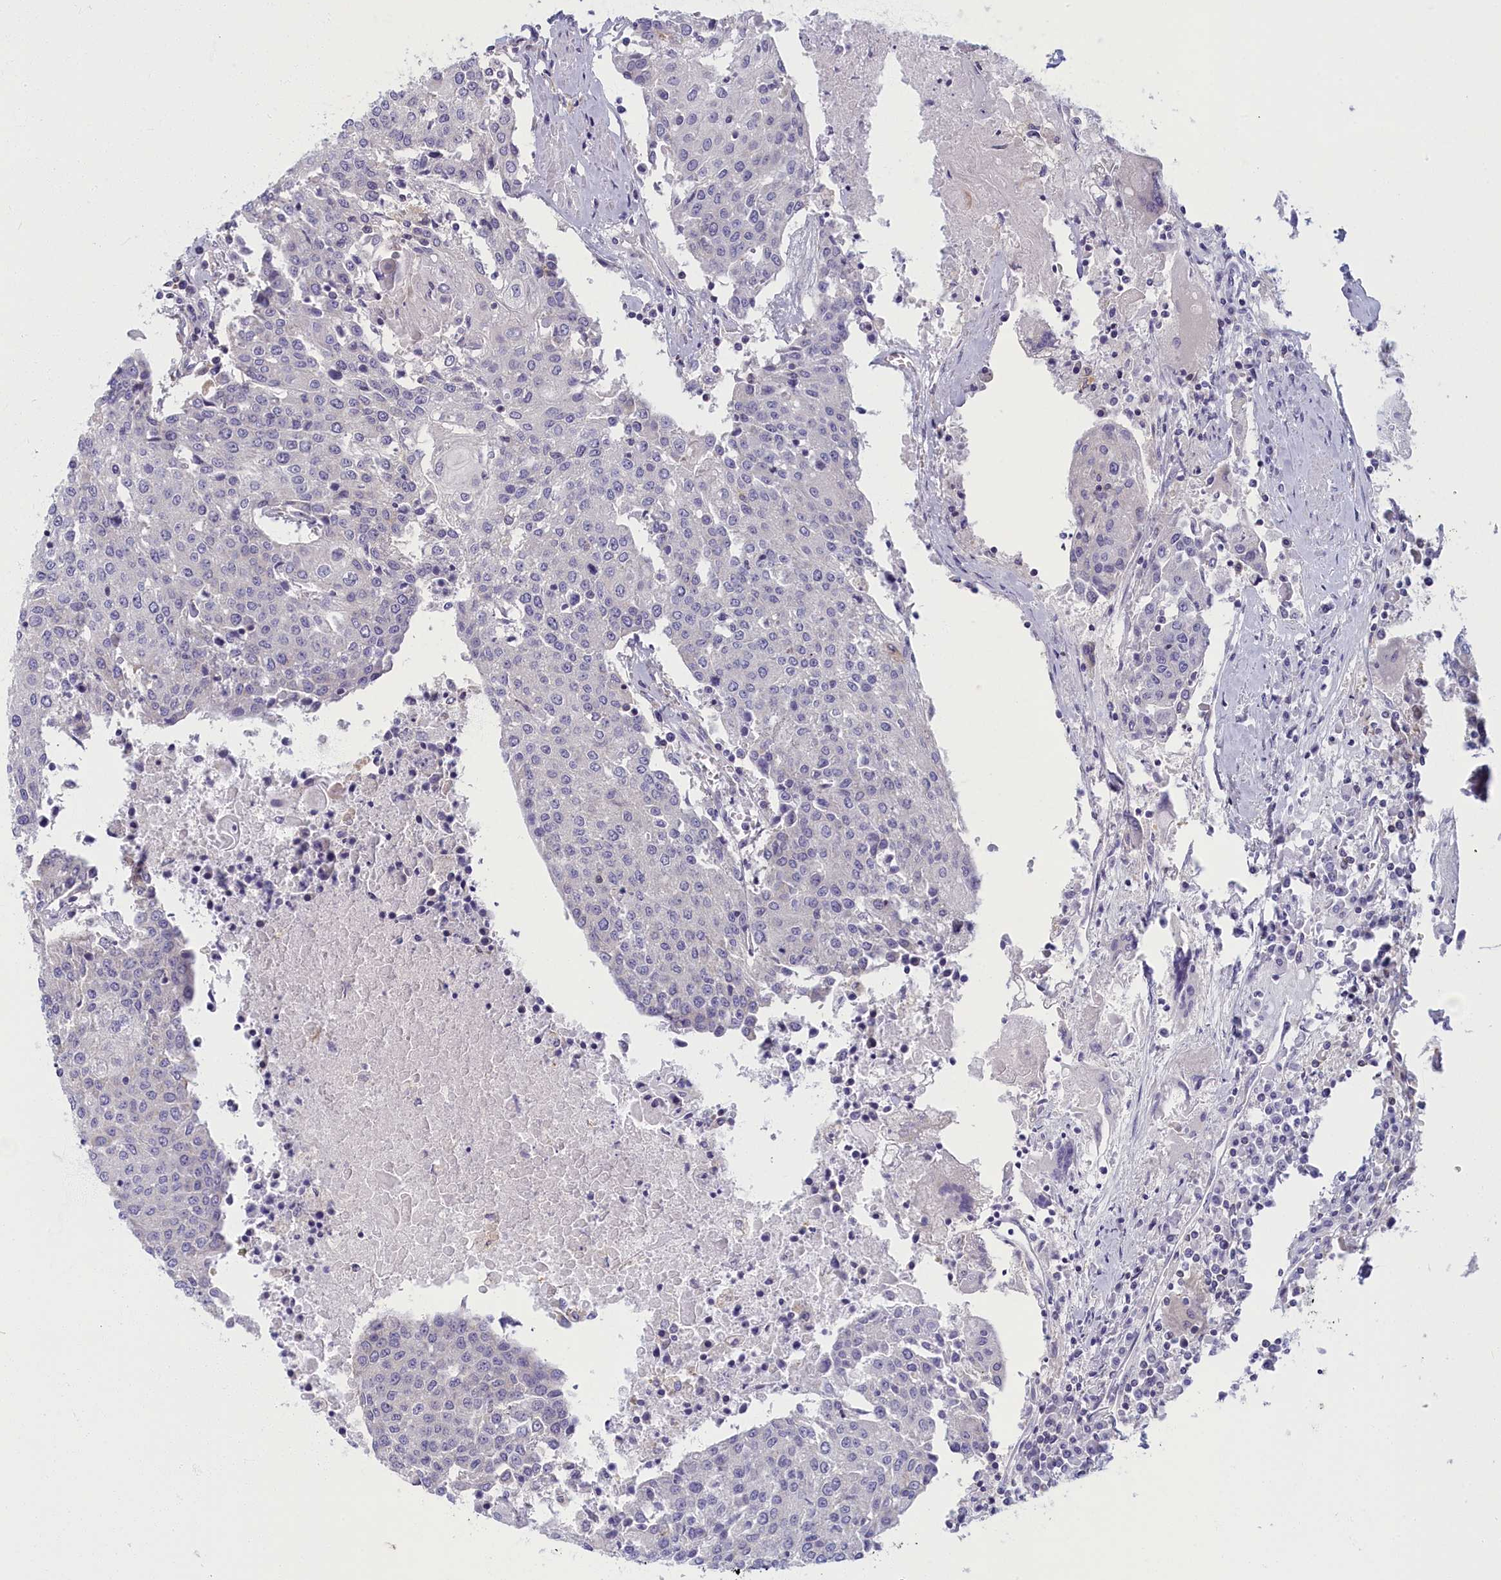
{"staining": {"intensity": "negative", "quantity": "none", "location": "none"}, "tissue": "urothelial cancer", "cell_type": "Tumor cells", "image_type": "cancer", "snomed": [{"axis": "morphology", "description": "Urothelial carcinoma, High grade"}, {"axis": "topography", "description": "Urinary bladder"}], "caption": "DAB immunohistochemical staining of high-grade urothelial carcinoma reveals no significant expression in tumor cells.", "gene": "NOL10", "patient": {"sex": "female", "age": 85}}